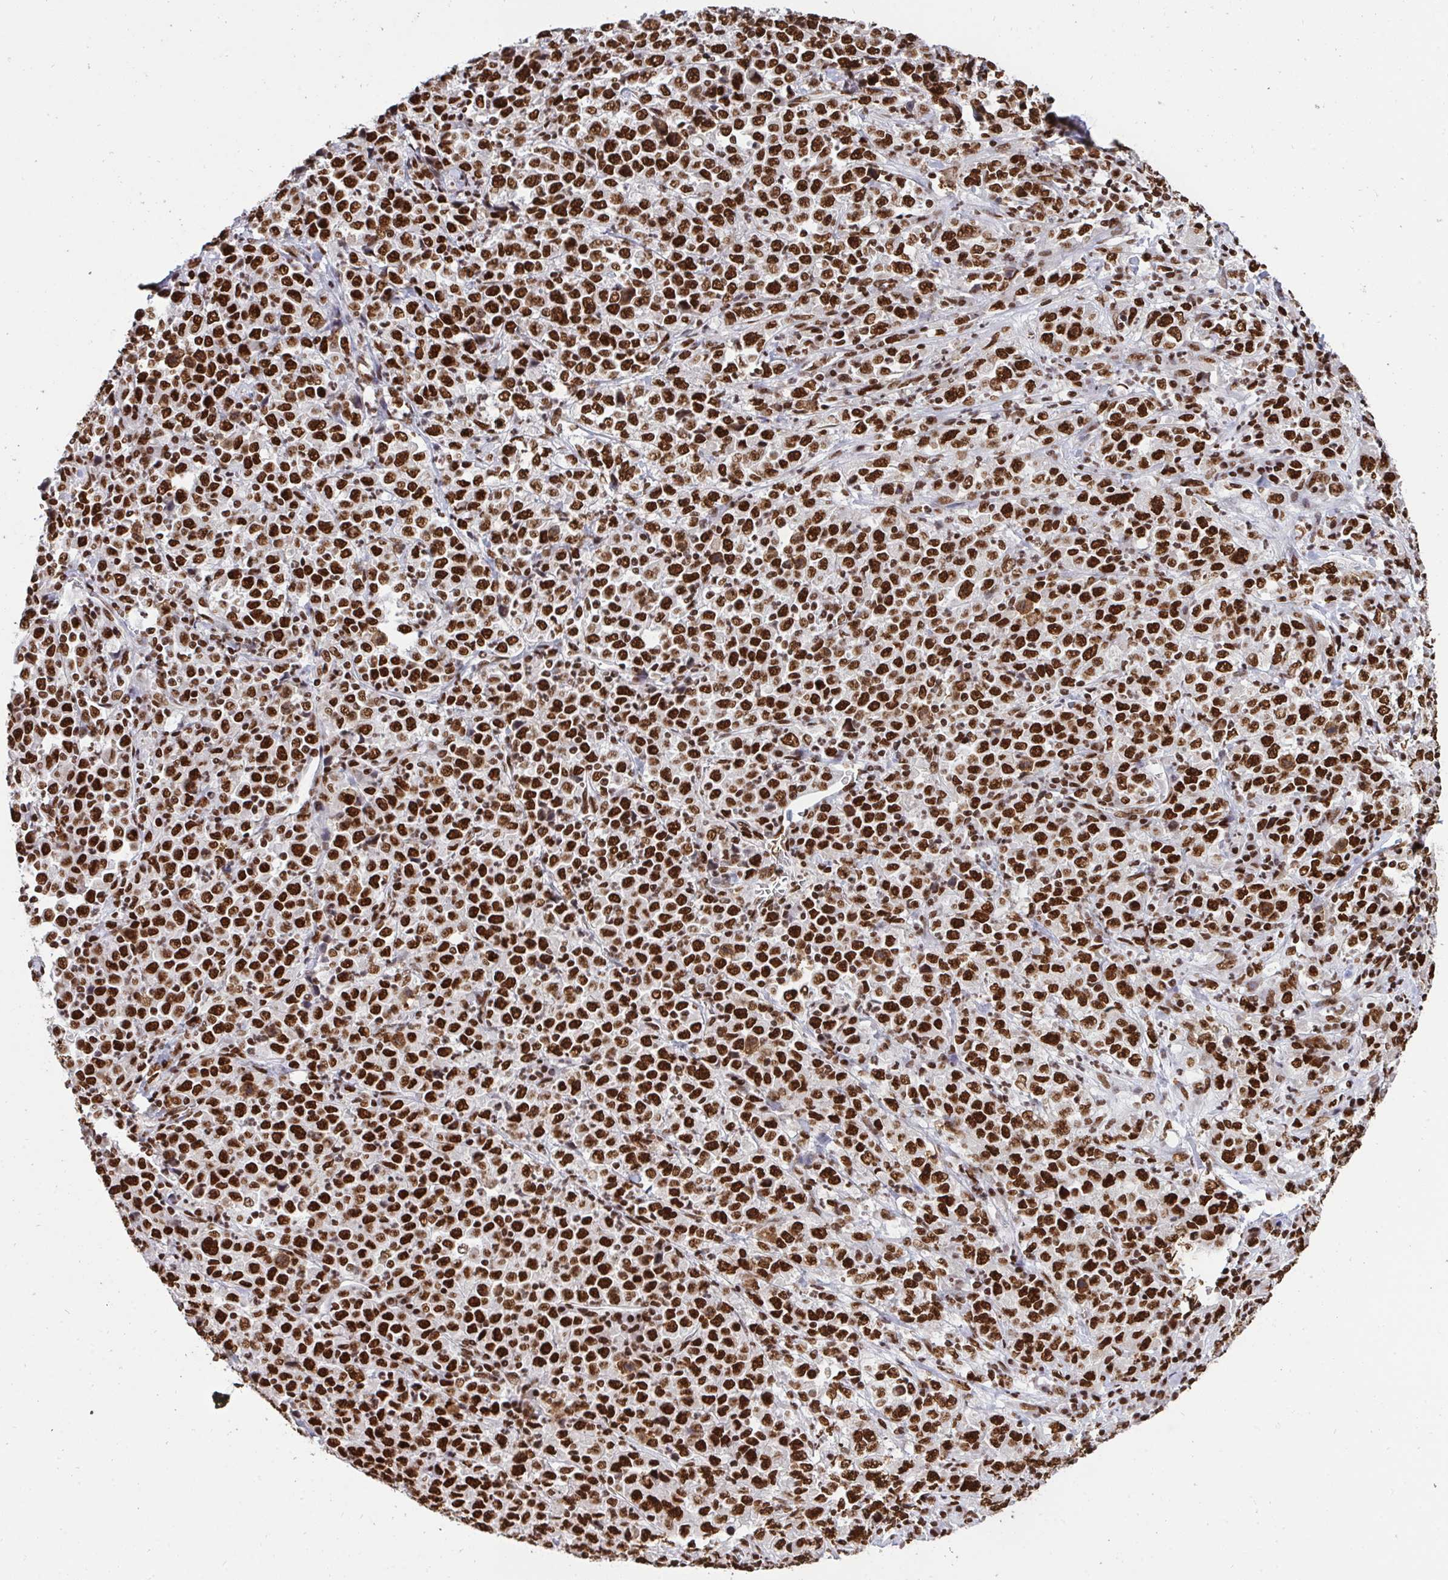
{"staining": {"intensity": "strong", "quantity": ">75%", "location": "nuclear"}, "tissue": "stomach cancer", "cell_type": "Tumor cells", "image_type": "cancer", "snomed": [{"axis": "morphology", "description": "Normal tissue, NOS"}, {"axis": "morphology", "description": "Adenocarcinoma, NOS"}, {"axis": "topography", "description": "Stomach, upper"}, {"axis": "topography", "description": "Stomach"}], "caption": "High-magnification brightfield microscopy of adenocarcinoma (stomach) stained with DAB (brown) and counterstained with hematoxylin (blue). tumor cells exhibit strong nuclear staining is present in approximately>75% of cells. (DAB (3,3'-diaminobenzidine) IHC with brightfield microscopy, high magnification).", "gene": "HNRNPL", "patient": {"sex": "male", "age": 59}}